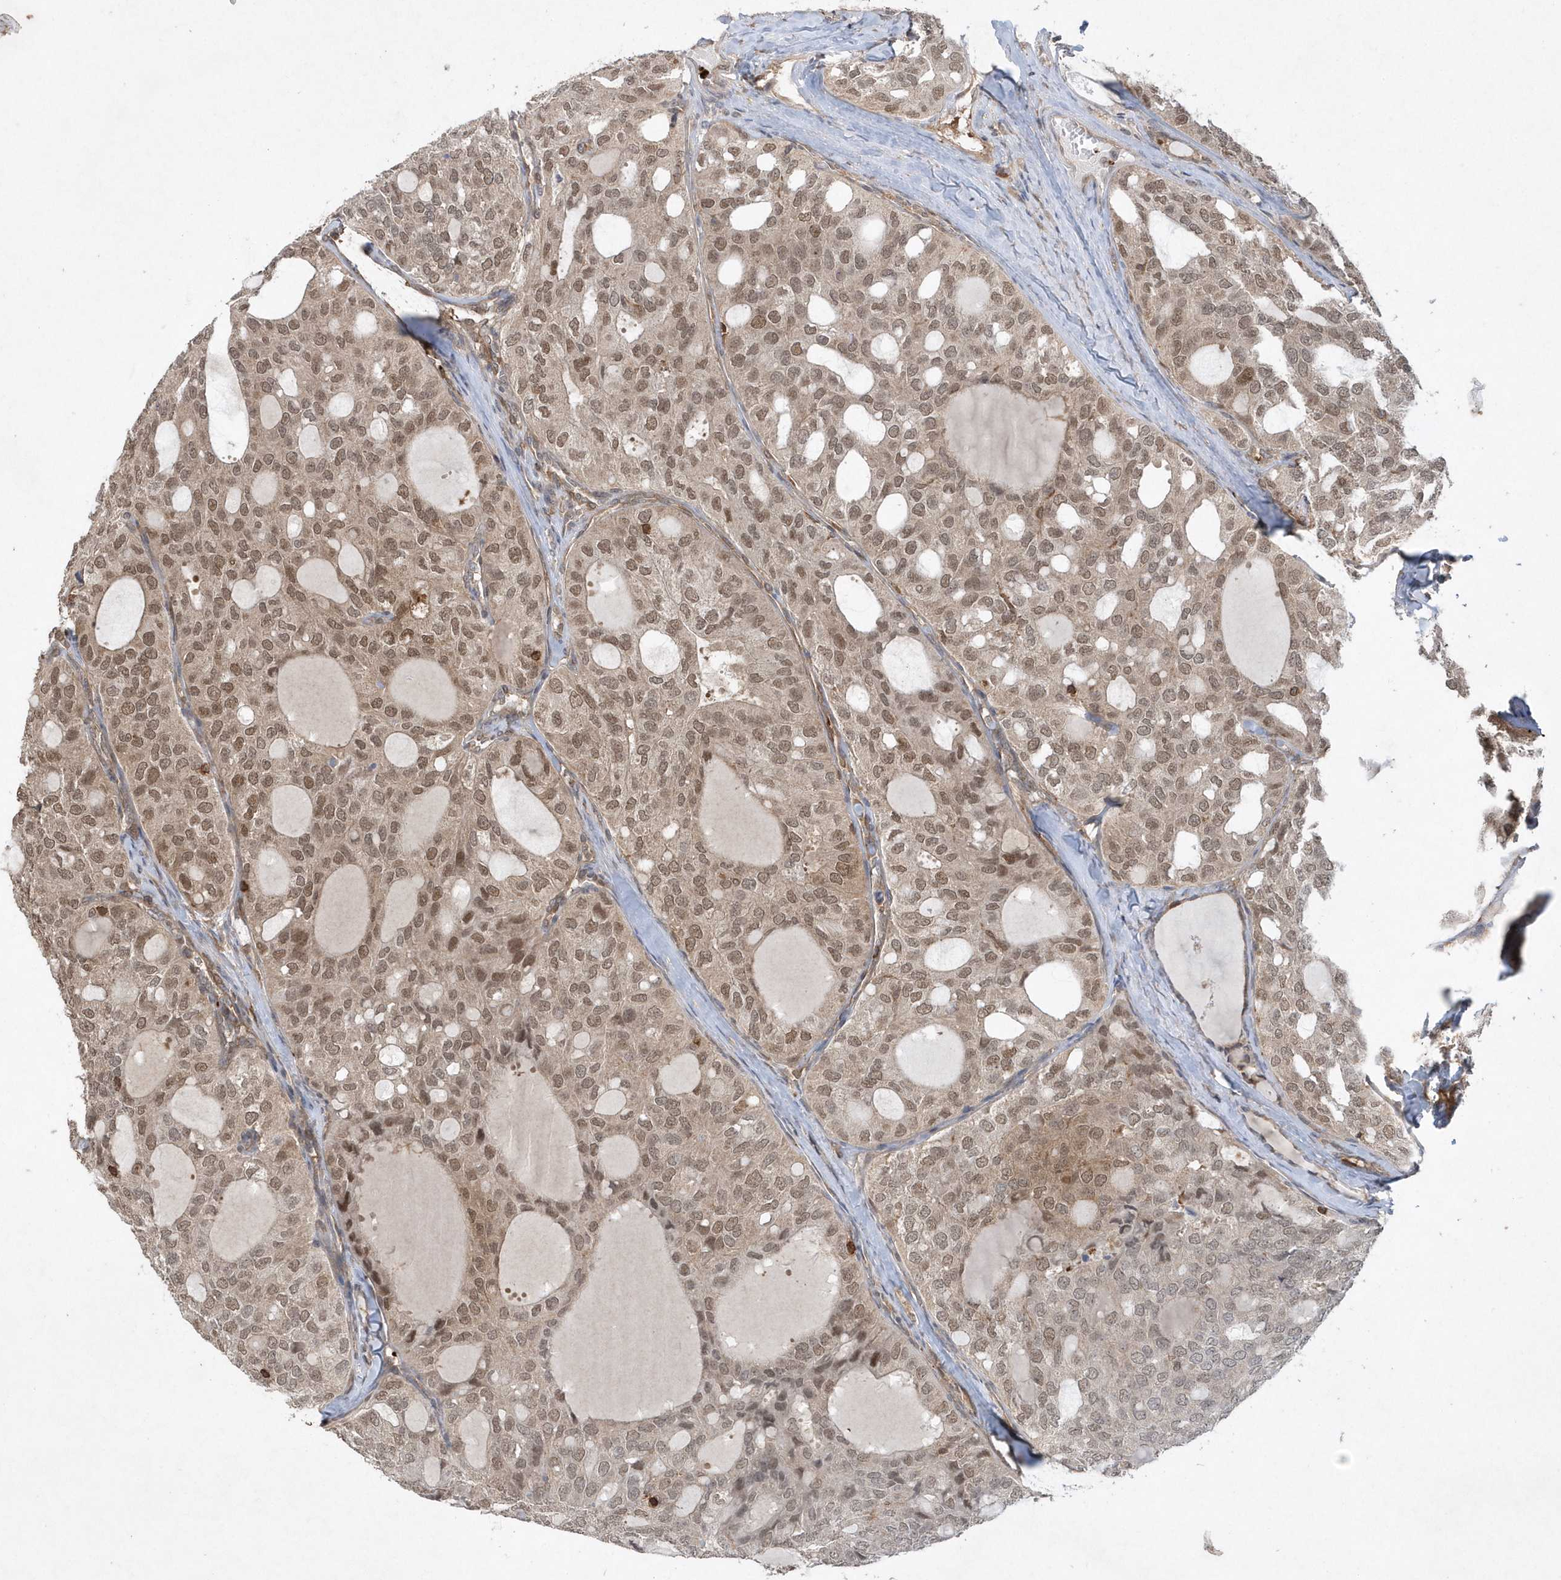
{"staining": {"intensity": "moderate", "quantity": ">75%", "location": "nuclear"}, "tissue": "thyroid cancer", "cell_type": "Tumor cells", "image_type": "cancer", "snomed": [{"axis": "morphology", "description": "Follicular adenoma carcinoma, NOS"}, {"axis": "topography", "description": "Thyroid gland"}], "caption": "Brown immunohistochemical staining in human thyroid cancer exhibits moderate nuclear staining in about >75% of tumor cells.", "gene": "ACYP1", "patient": {"sex": "male", "age": 75}}